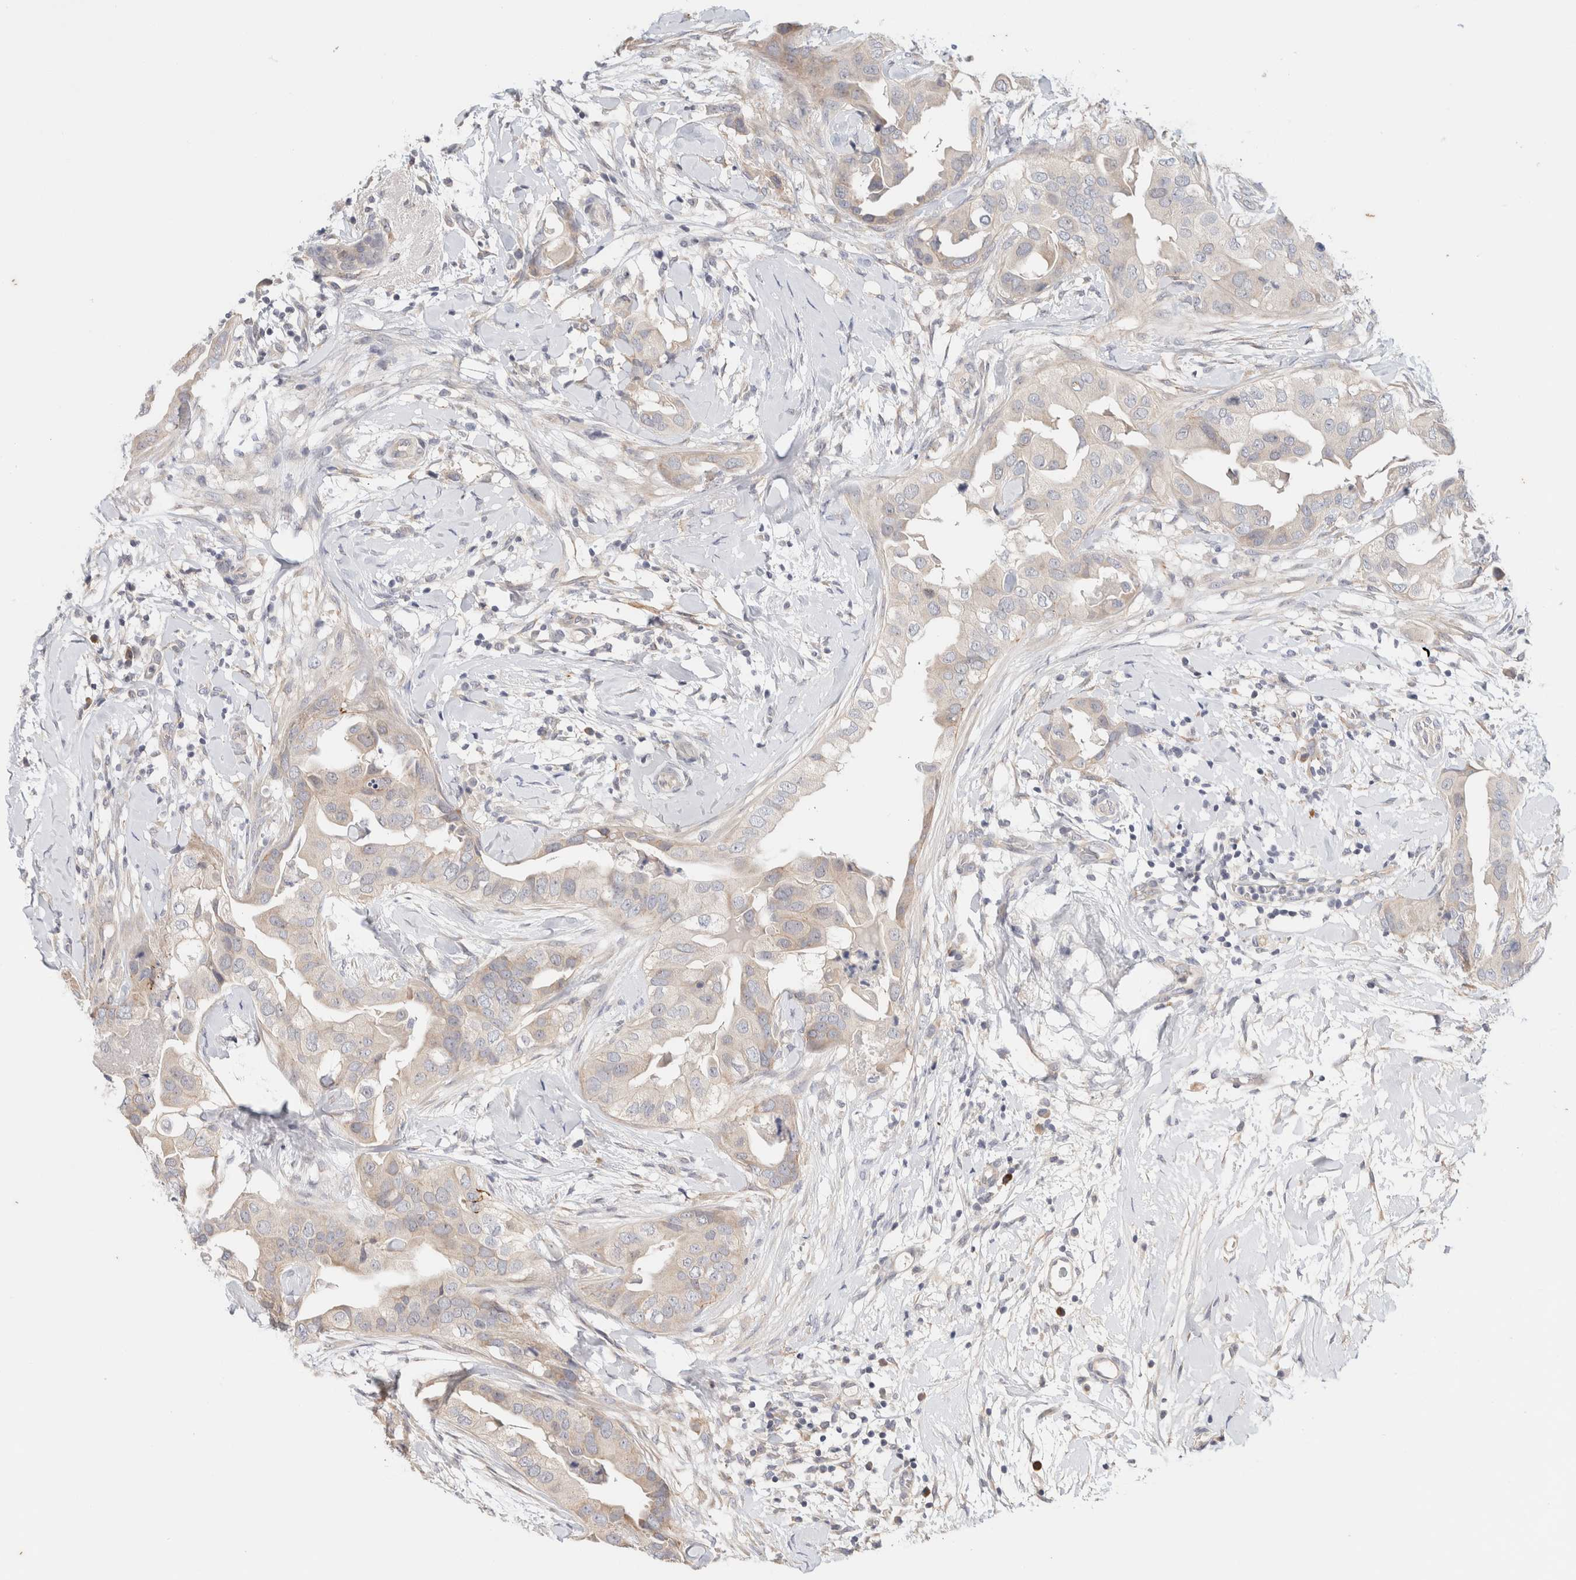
{"staining": {"intensity": "weak", "quantity": "<25%", "location": "cytoplasmic/membranous"}, "tissue": "breast cancer", "cell_type": "Tumor cells", "image_type": "cancer", "snomed": [{"axis": "morphology", "description": "Duct carcinoma"}, {"axis": "topography", "description": "Breast"}], "caption": "This is an immunohistochemistry micrograph of human breast cancer. There is no positivity in tumor cells.", "gene": "SPRTN", "patient": {"sex": "female", "age": 40}}